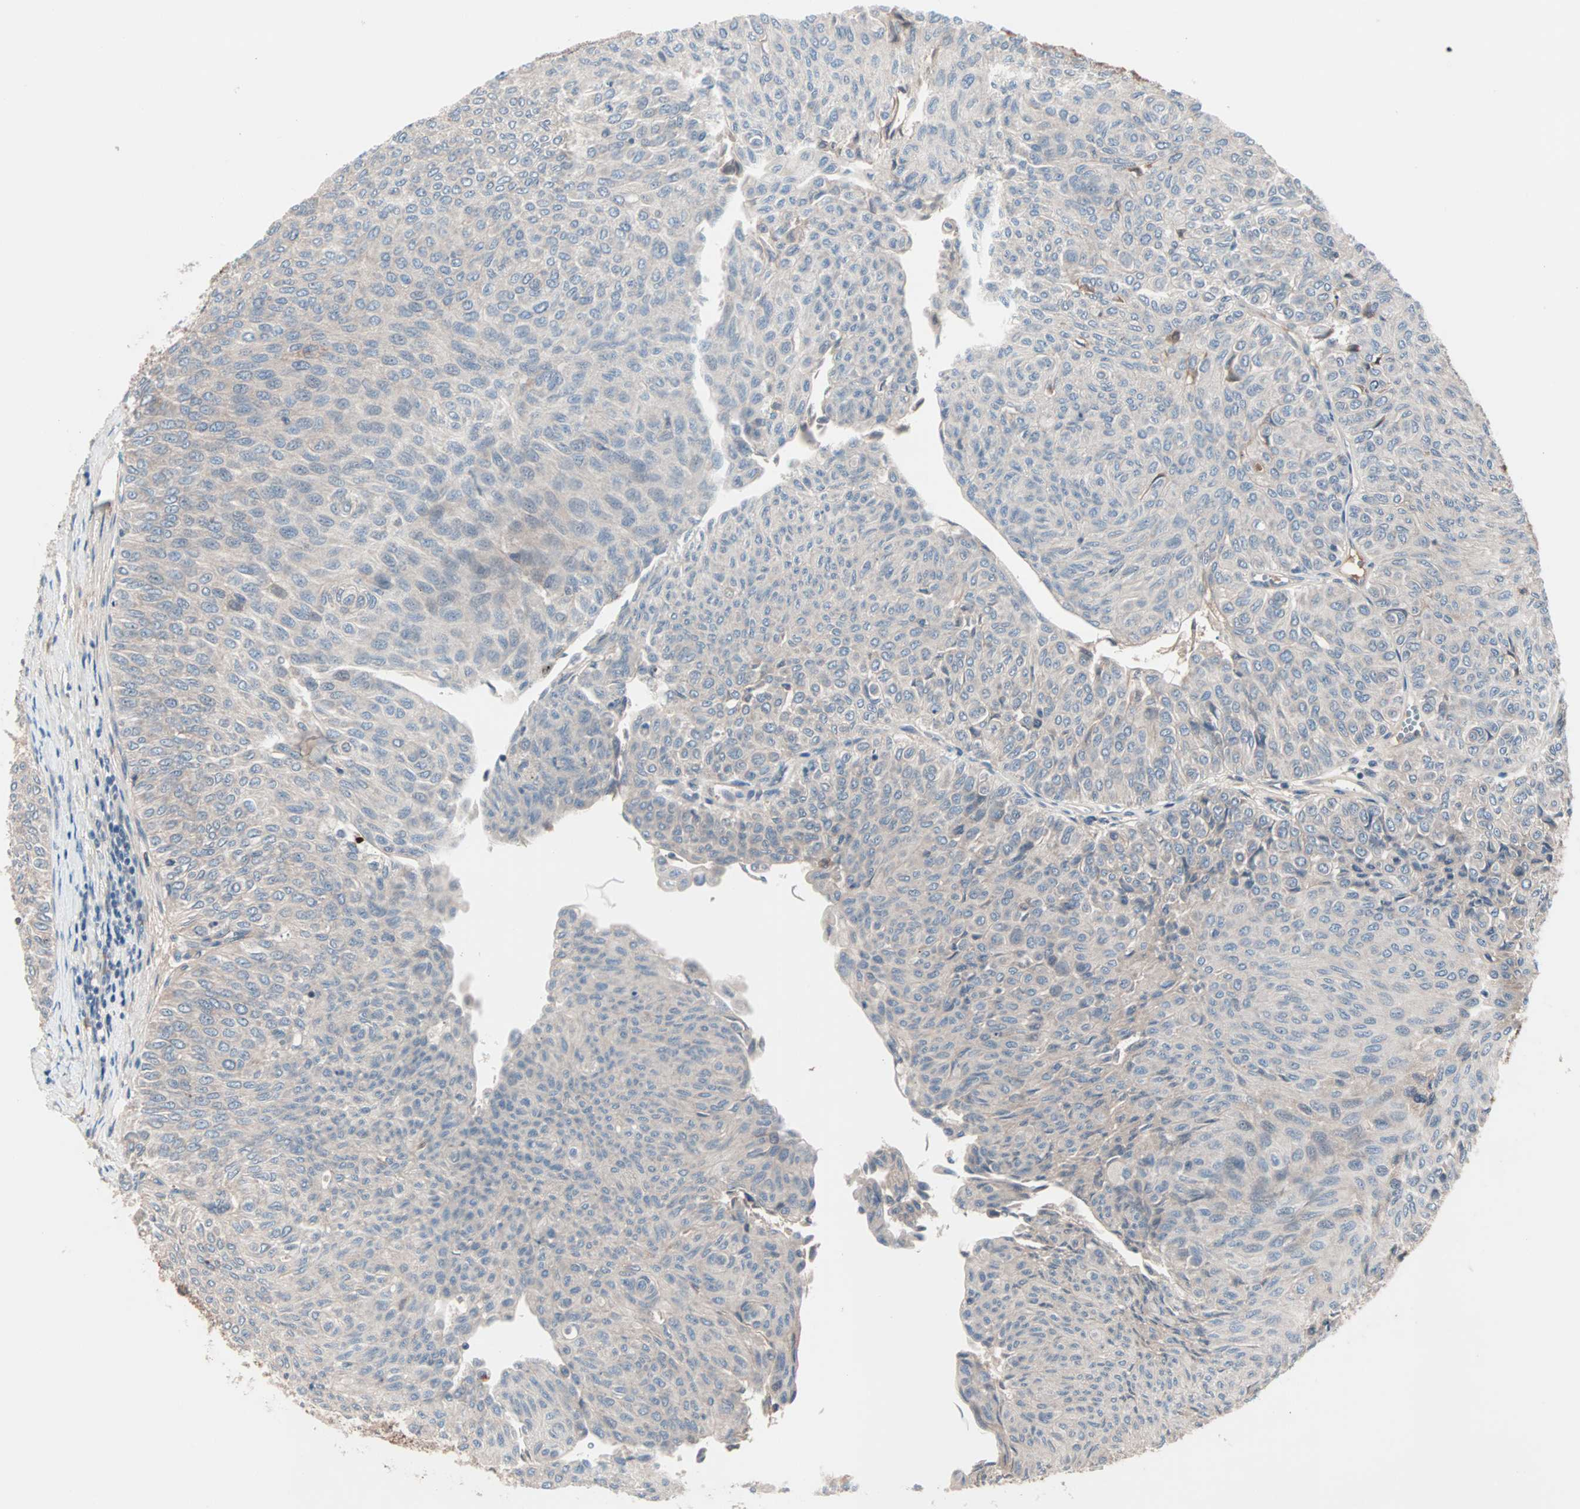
{"staining": {"intensity": "negative", "quantity": "none", "location": "none"}, "tissue": "urothelial cancer", "cell_type": "Tumor cells", "image_type": "cancer", "snomed": [{"axis": "morphology", "description": "Urothelial carcinoma, Low grade"}, {"axis": "topography", "description": "Urinary bladder"}], "caption": "Protein analysis of urothelial carcinoma (low-grade) displays no significant expression in tumor cells. (IHC, brightfield microscopy, high magnification).", "gene": "CAD", "patient": {"sex": "male", "age": 78}}